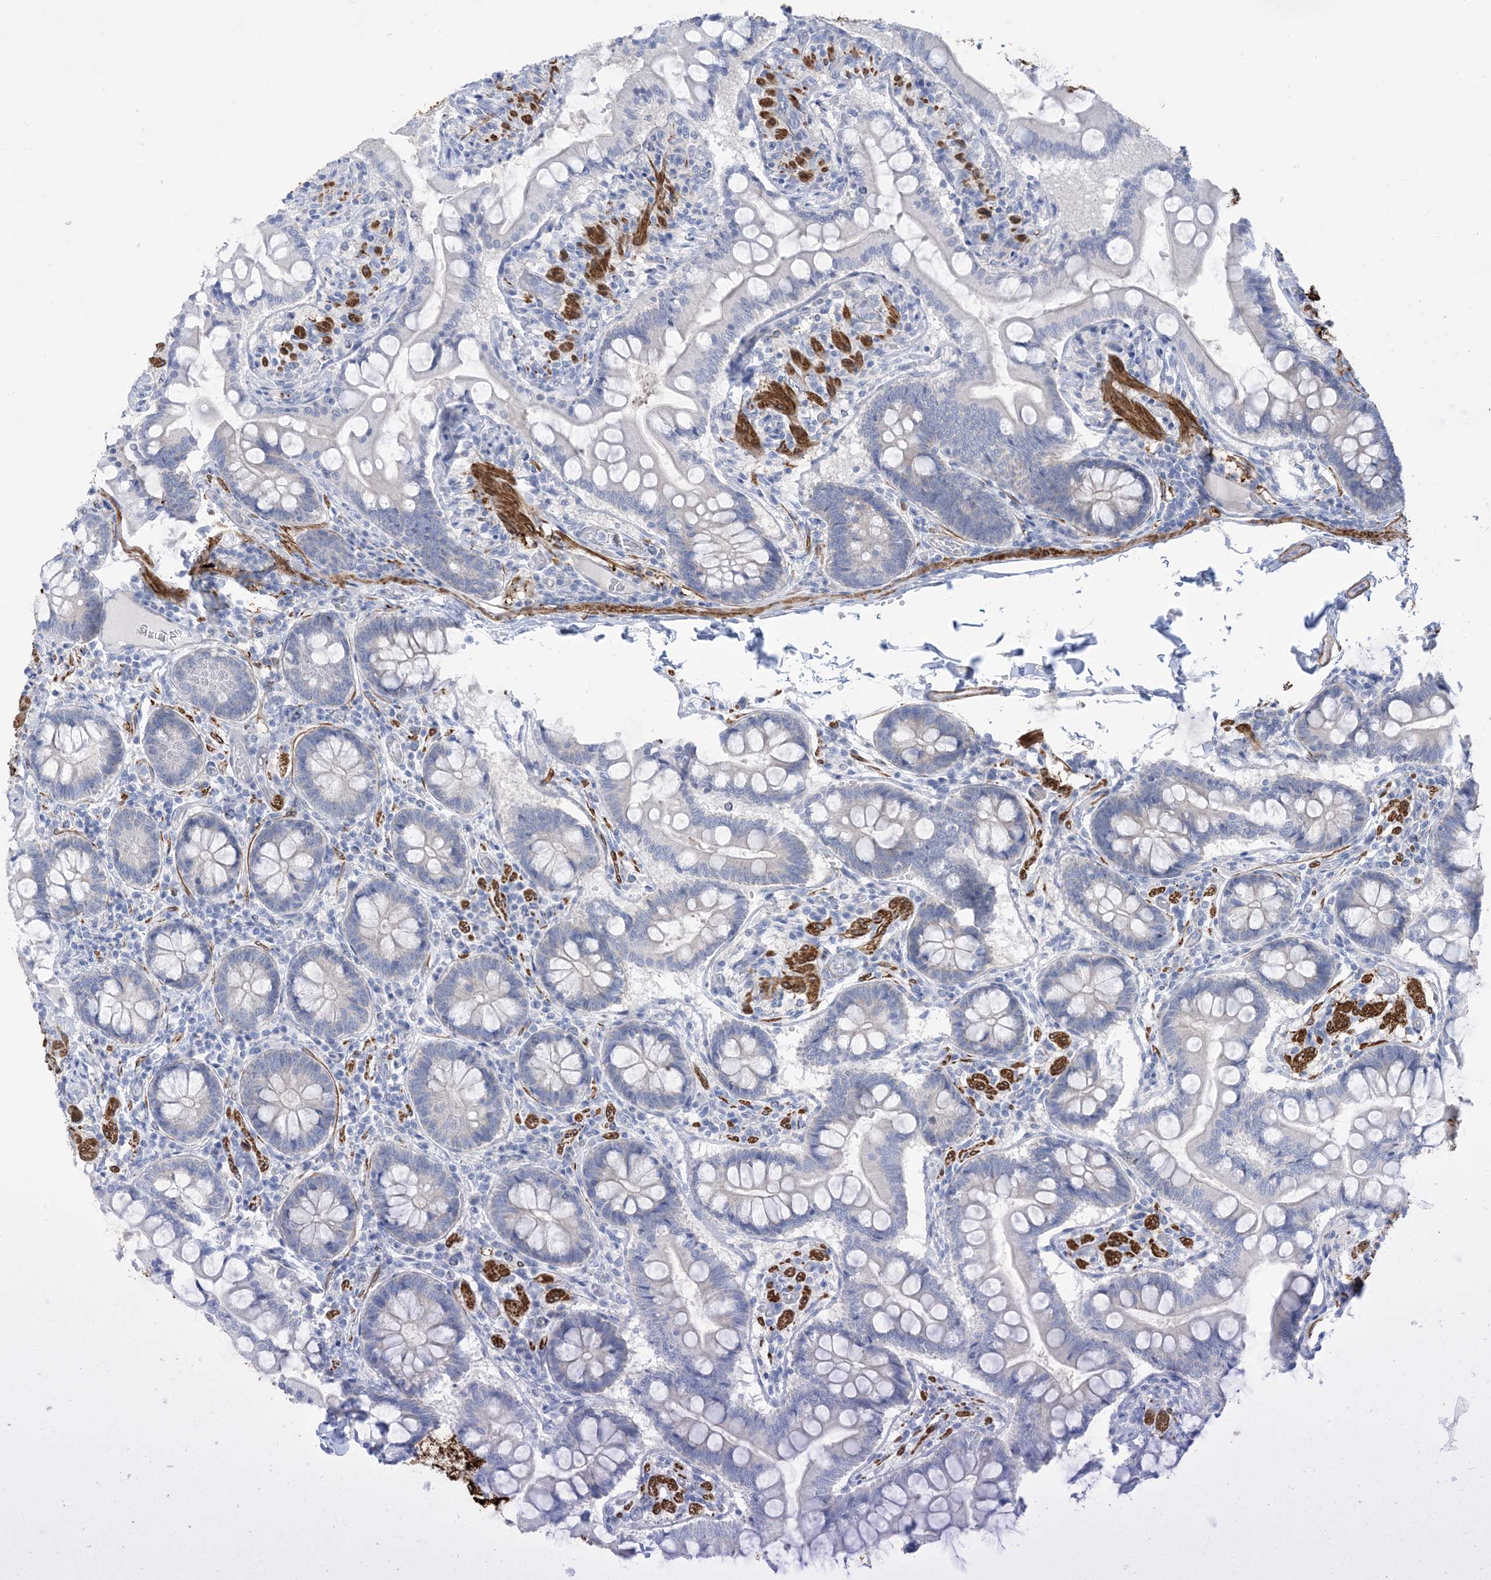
{"staining": {"intensity": "negative", "quantity": "none", "location": "none"}, "tissue": "small intestine", "cell_type": "Glandular cells", "image_type": "normal", "snomed": [{"axis": "morphology", "description": "Normal tissue, NOS"}, {"axis": "topography", "description": "Small intestine"}], "caption": "Photomicrograph shows no significant protein staining in glandular cells of benign small intestine.", "gene": "MARS2", "patient": {"sex": "male", "age": 41}}